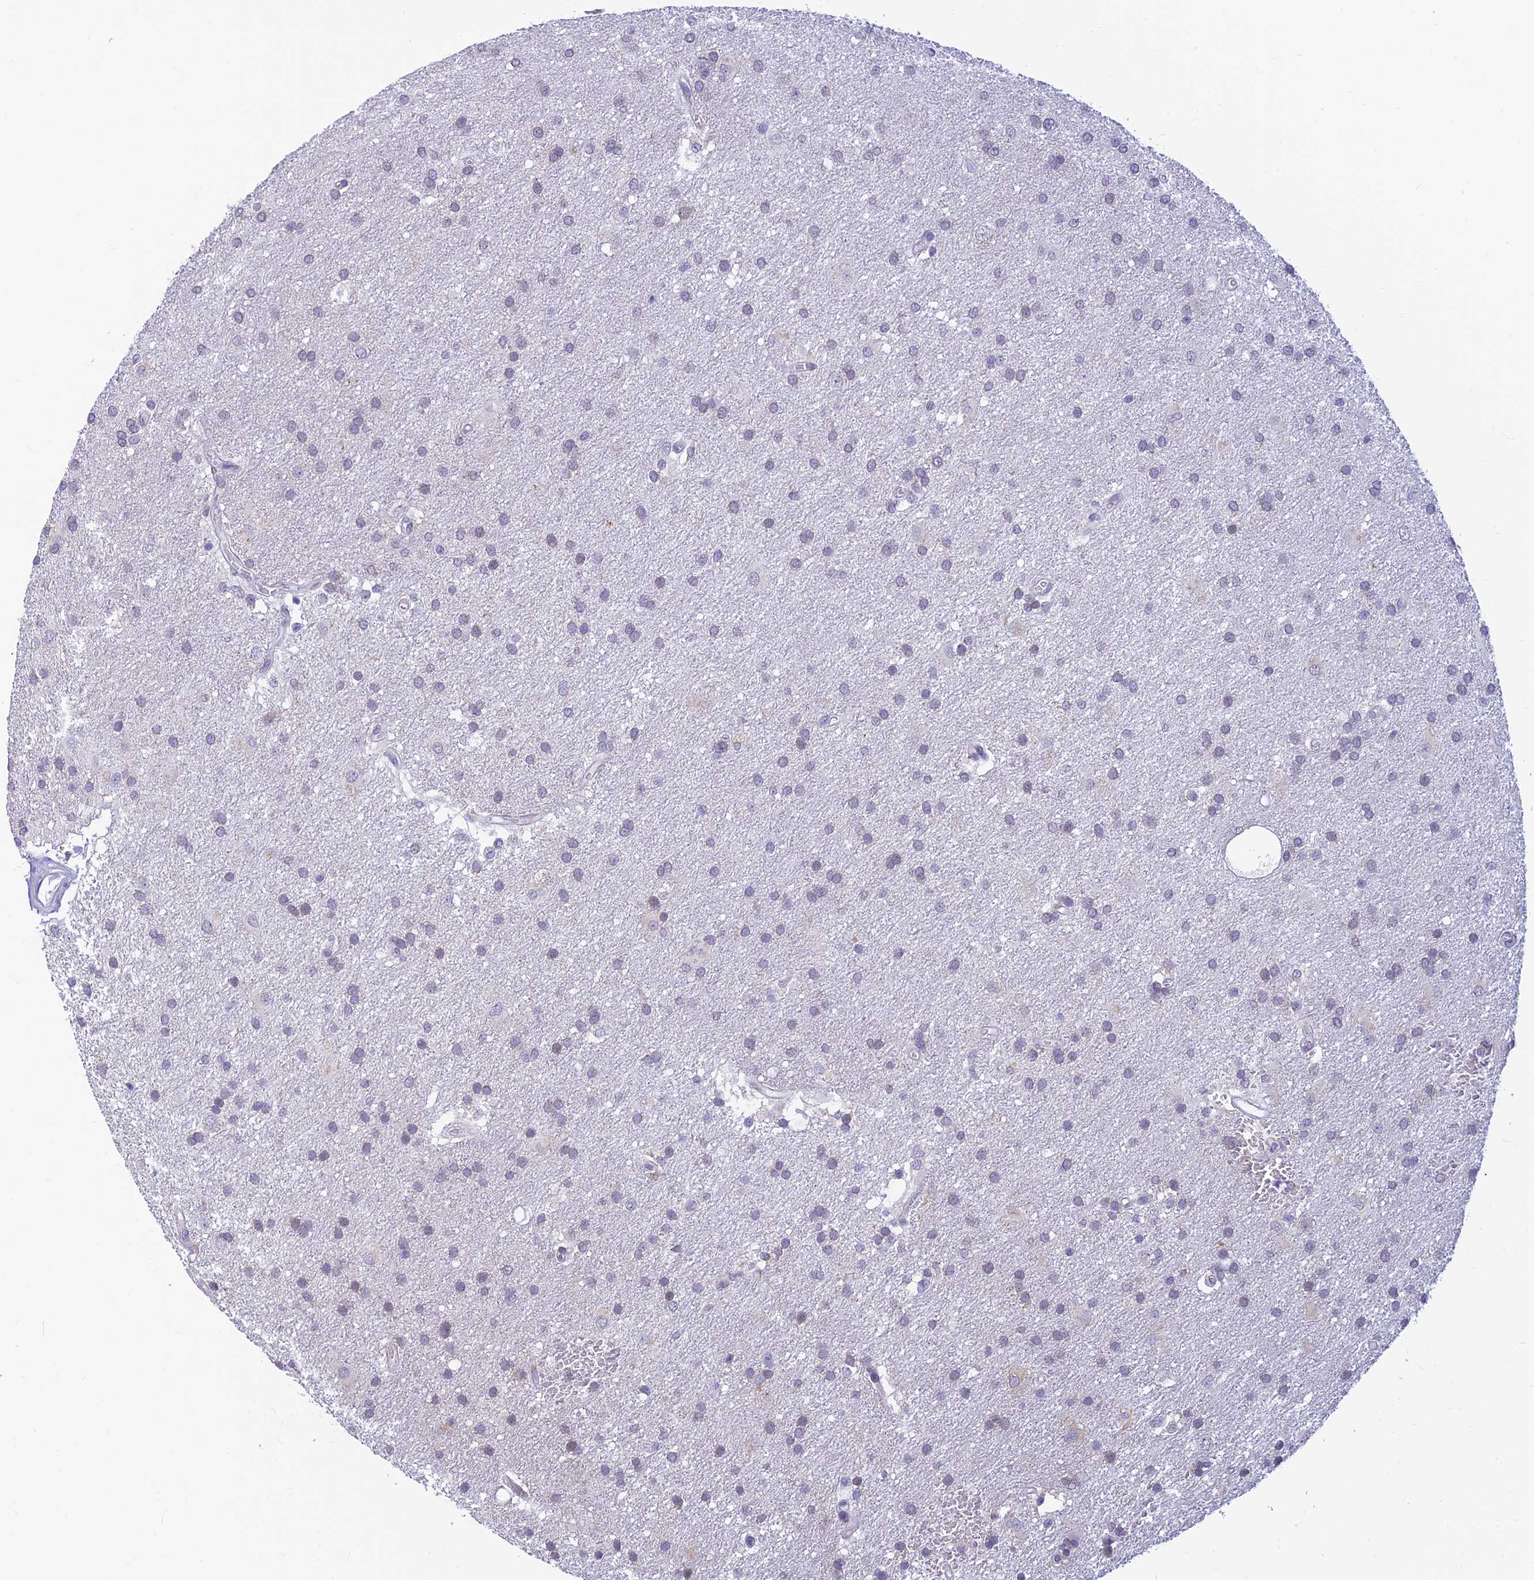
{"staining": {"intensity": "negative", "quantity": "none", "location": "none"}, "tissue": "glioma", "cell_type": "Tumor cells", "image_type": "cancer", "snomed": [{"axis": "morphology", "description": "Glioma, malignant, Low grade"}, {"axis": "topography", "description": "Brain"}], "caption": "A high-resolution histopathology image shows immunohistochemistry (IHC) staining of low-grade glioma (malignant), which exhibits no significant expression in tumor cells.", "gene": "INKA1", "patient": {"sex": "male", "age": 66}}